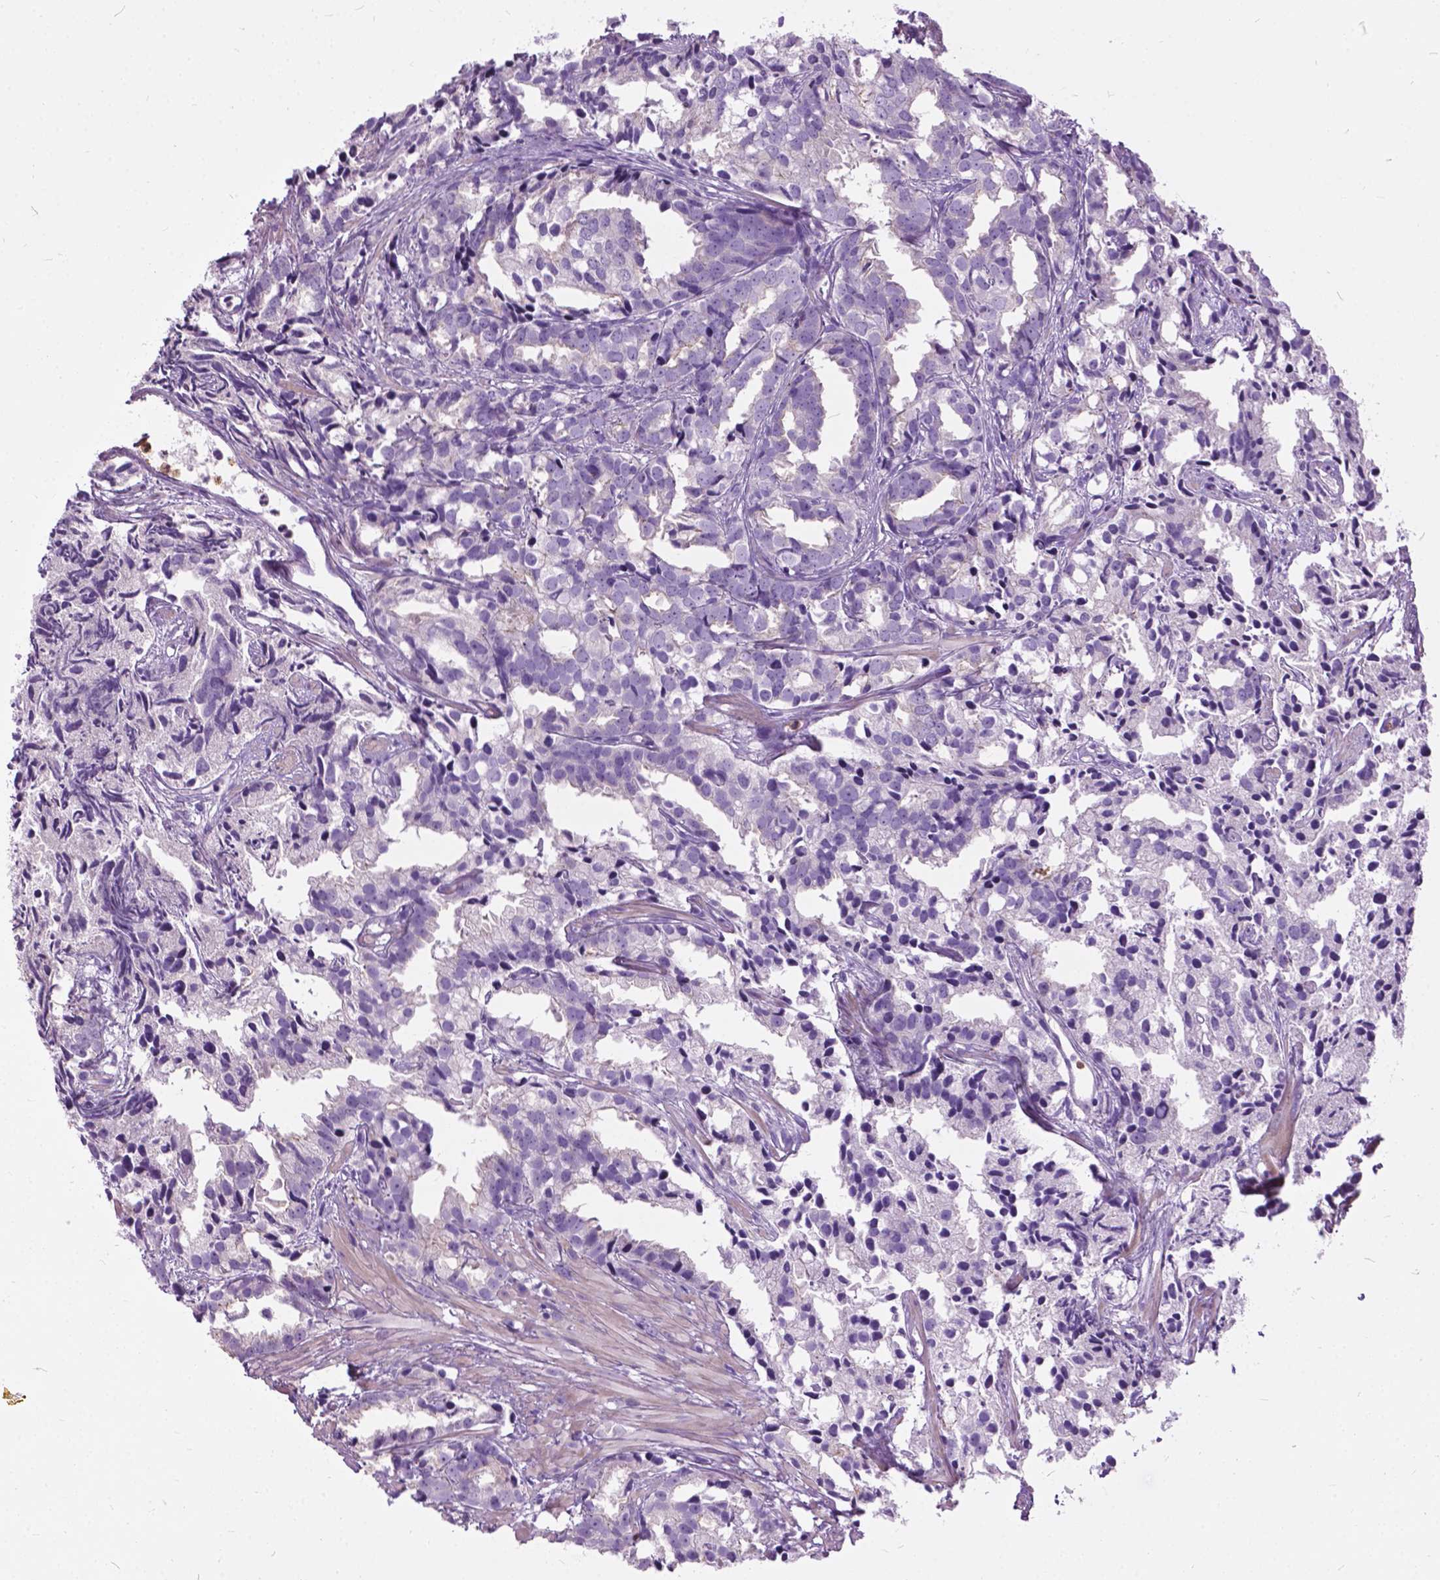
{"staining": {"intensity": "negative", "quantity": "none", "location": "none"}, "tissue": "prostate cancer", "cell_type": "Tumor cells", "image_type": "cancer", "snomed": [{"axis": "morphology", "description": "Adenocarcinoma, High grade"}, {"axis": "topography", "description": "Prostate"}], "caption": "Tumor cells show no significant positivity in prostate adenocarcinoma (high-grade).", "gene": "PRR35", "patient": {"sex": "male", "age": 79}}